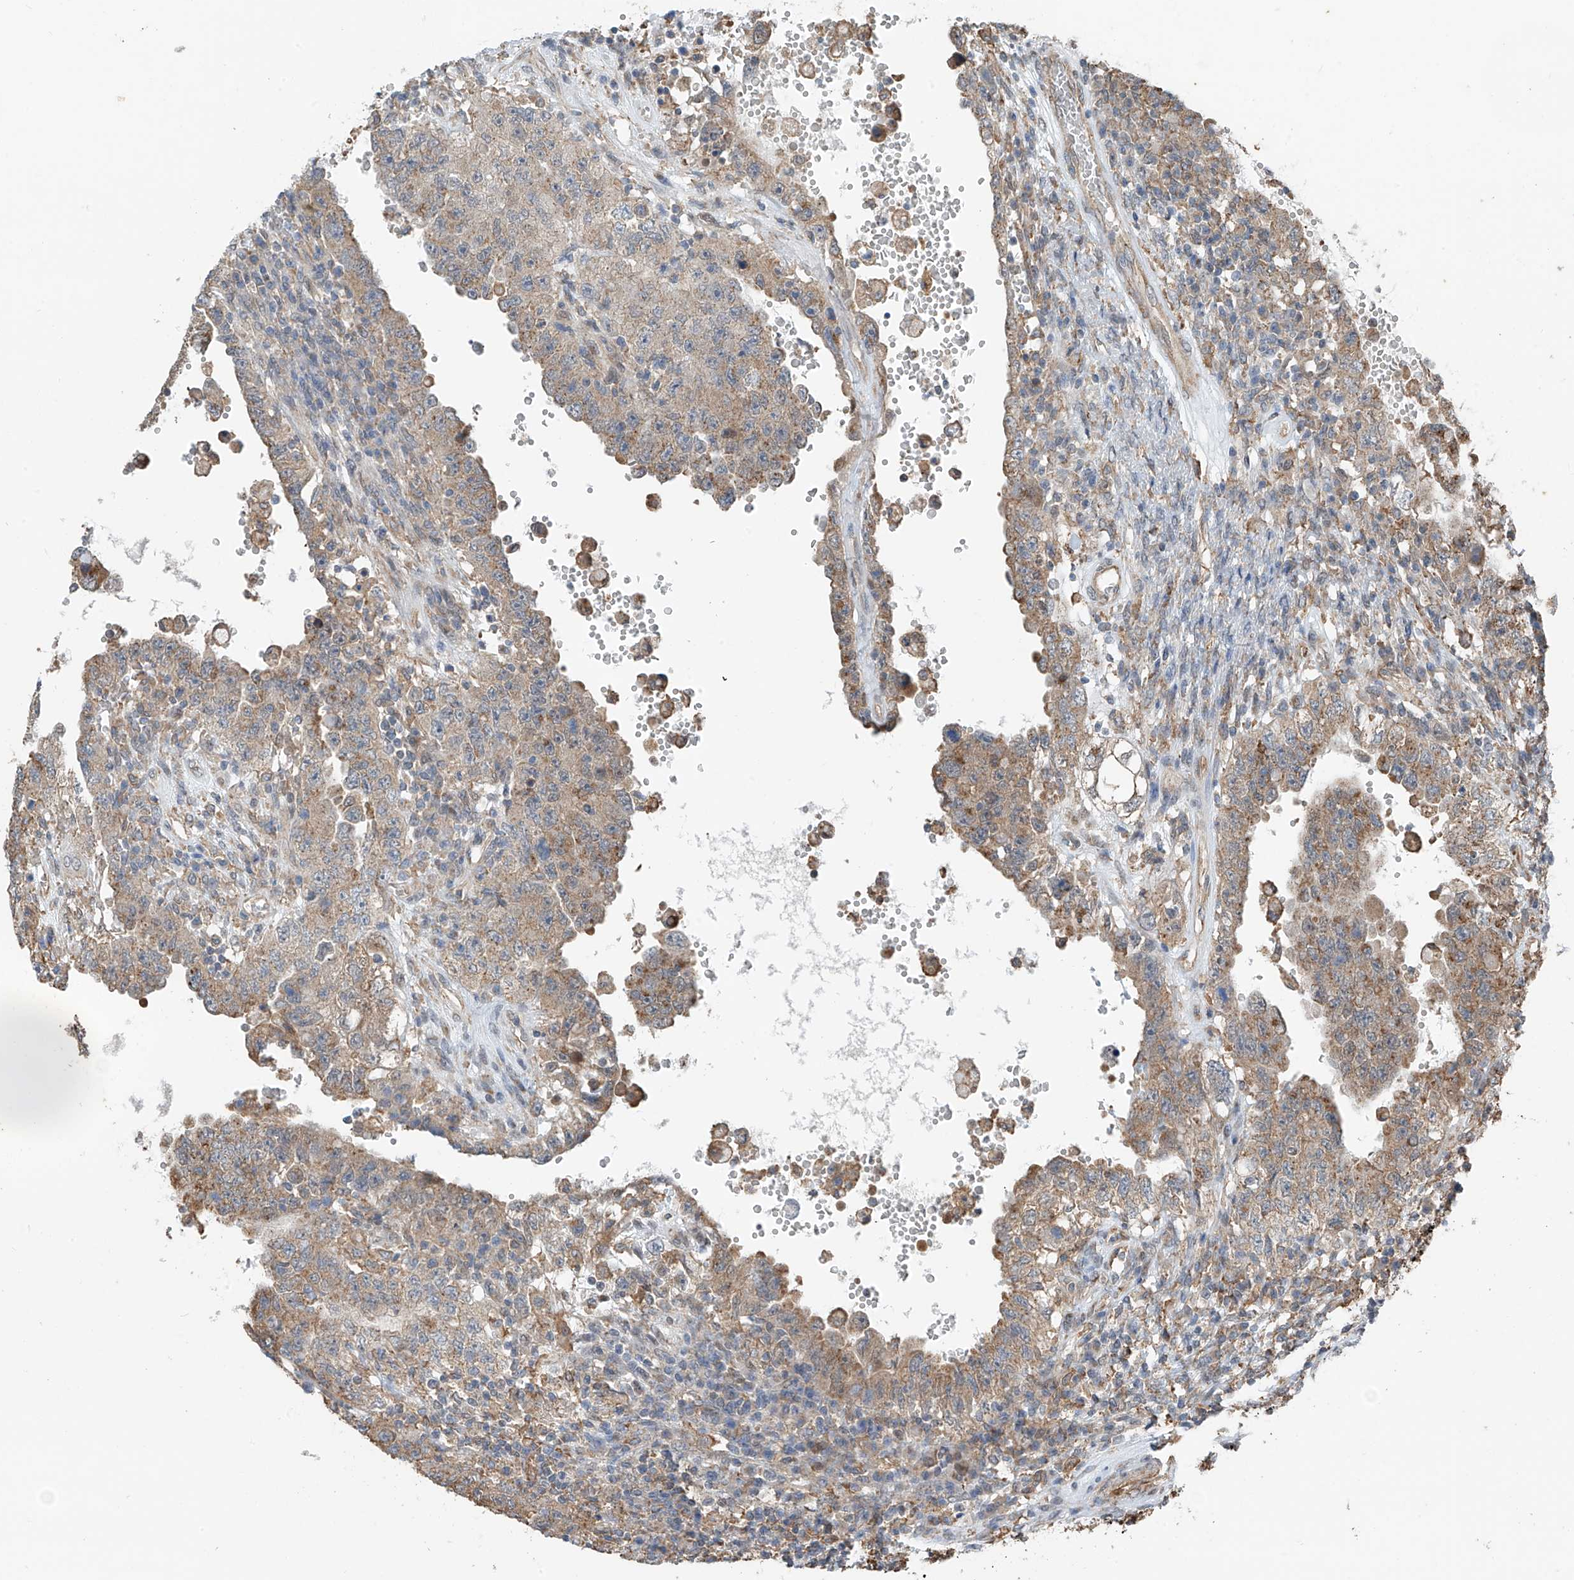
{"staining": {"intensity": "weak", "quantity": "25%-75%", "location": "cytoplasmic/membranous"}, "tissue": "testis cancer", "cell_type": "Tumor cells", "image_type": "cancer", "snomed": [{"axis": "morphology", "description": "Carcinoma, Embryonal, NOS"}, {"axis": "topography", "description": "Testis"}], "caption": "A brown stain highlights weak cytoplasmic/membranous expression of a protein in human testis cancer tumor cells.", "gene": "ZNF189", "patient": {"sex": "male", "age": 26}}